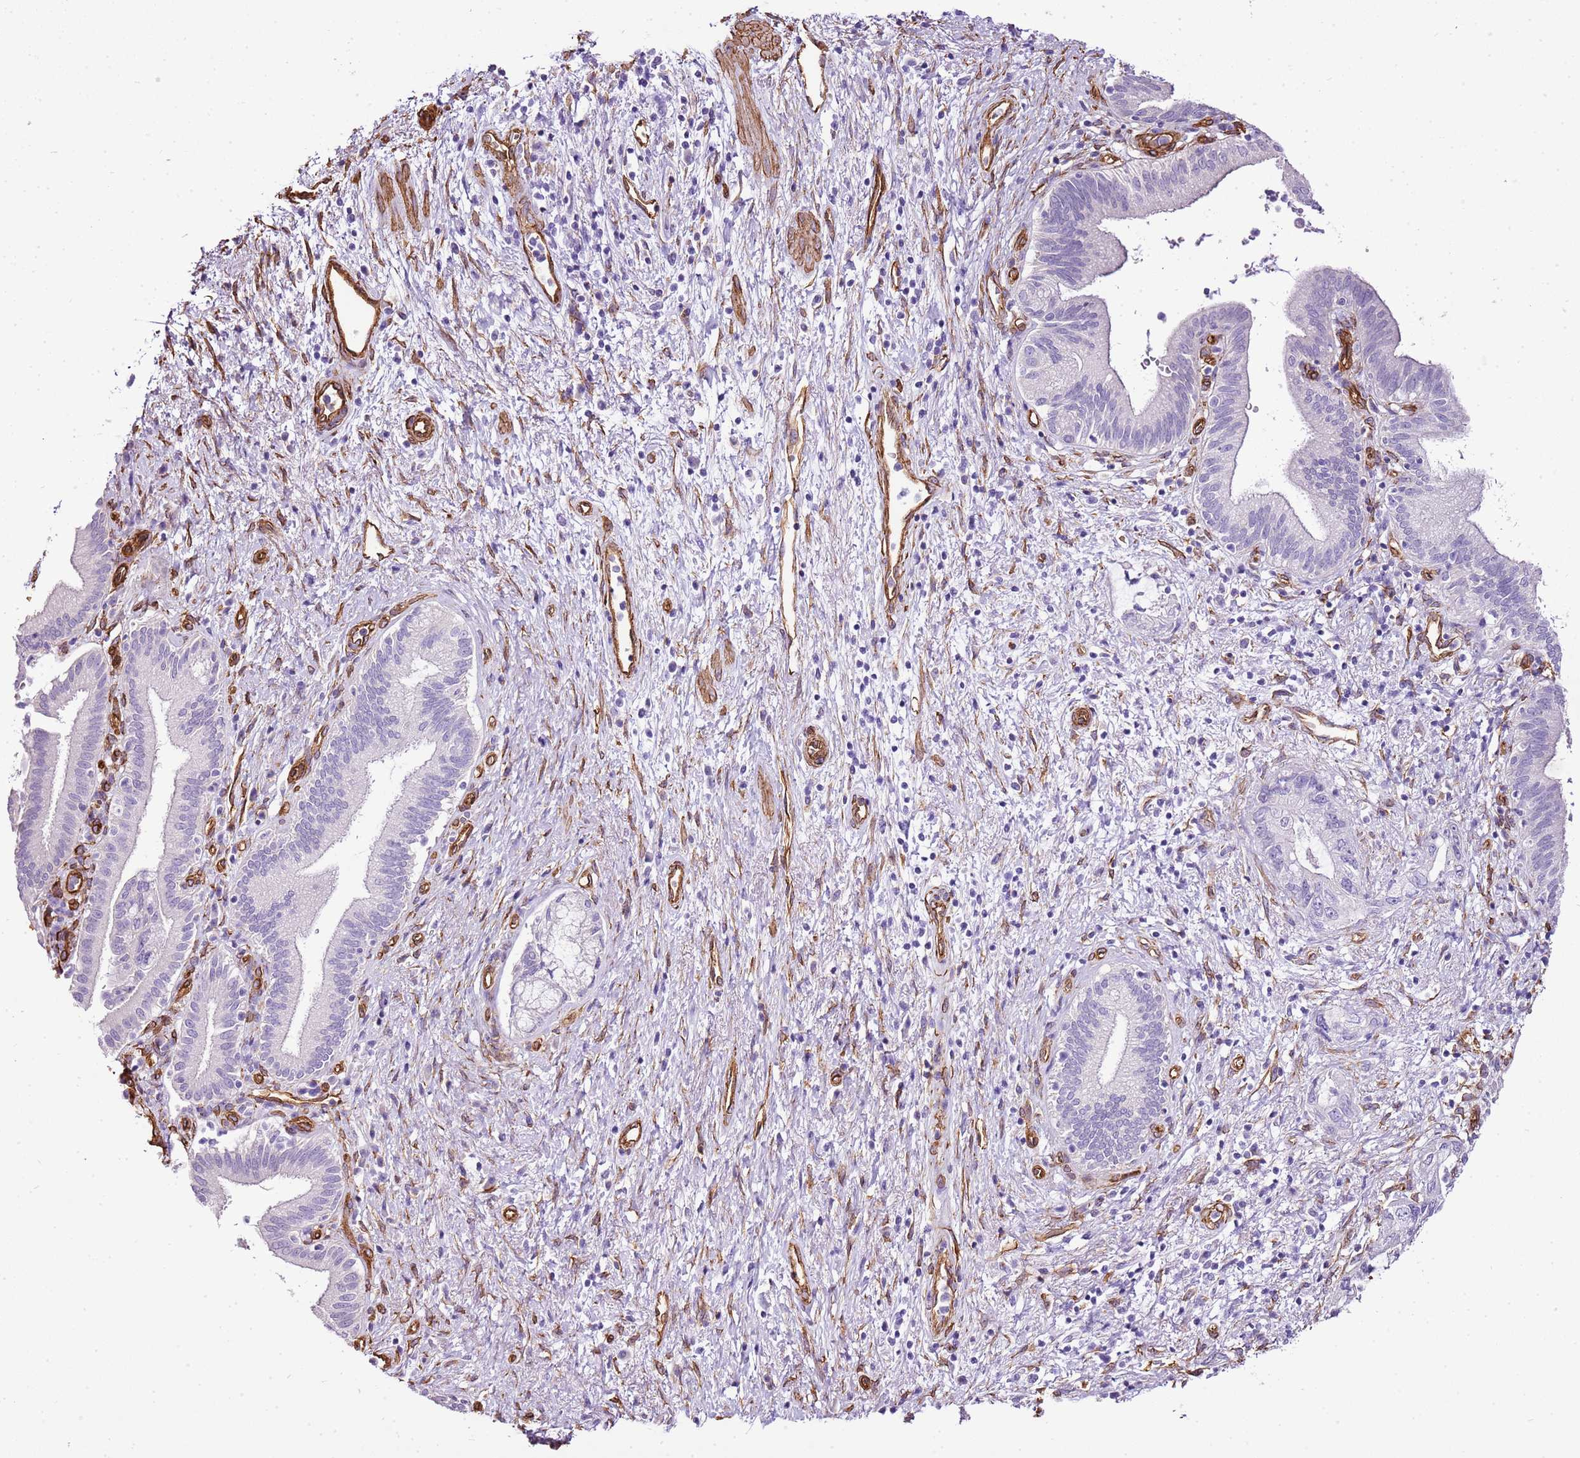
{"staining": {"intensity": "negative", "quantity": "none", "location": "none"}, "tissue": "pancreatic cancer", "cell_type": "Tumor cells", "image_type": "cancer", "snomed": [{"axis": "morphology", "description": "Adenocarcinoma, NOS"}, {"axis": "topography", "description": "Pancreas"}], "caption": "IHC histopathology image of human adenocarcinoma (pancreatic) stained for a protein (brown), which reveals no positivity in tumor cells.", "gene": "CTDSPL", "patient": {"sex": "female", "age": 73}}